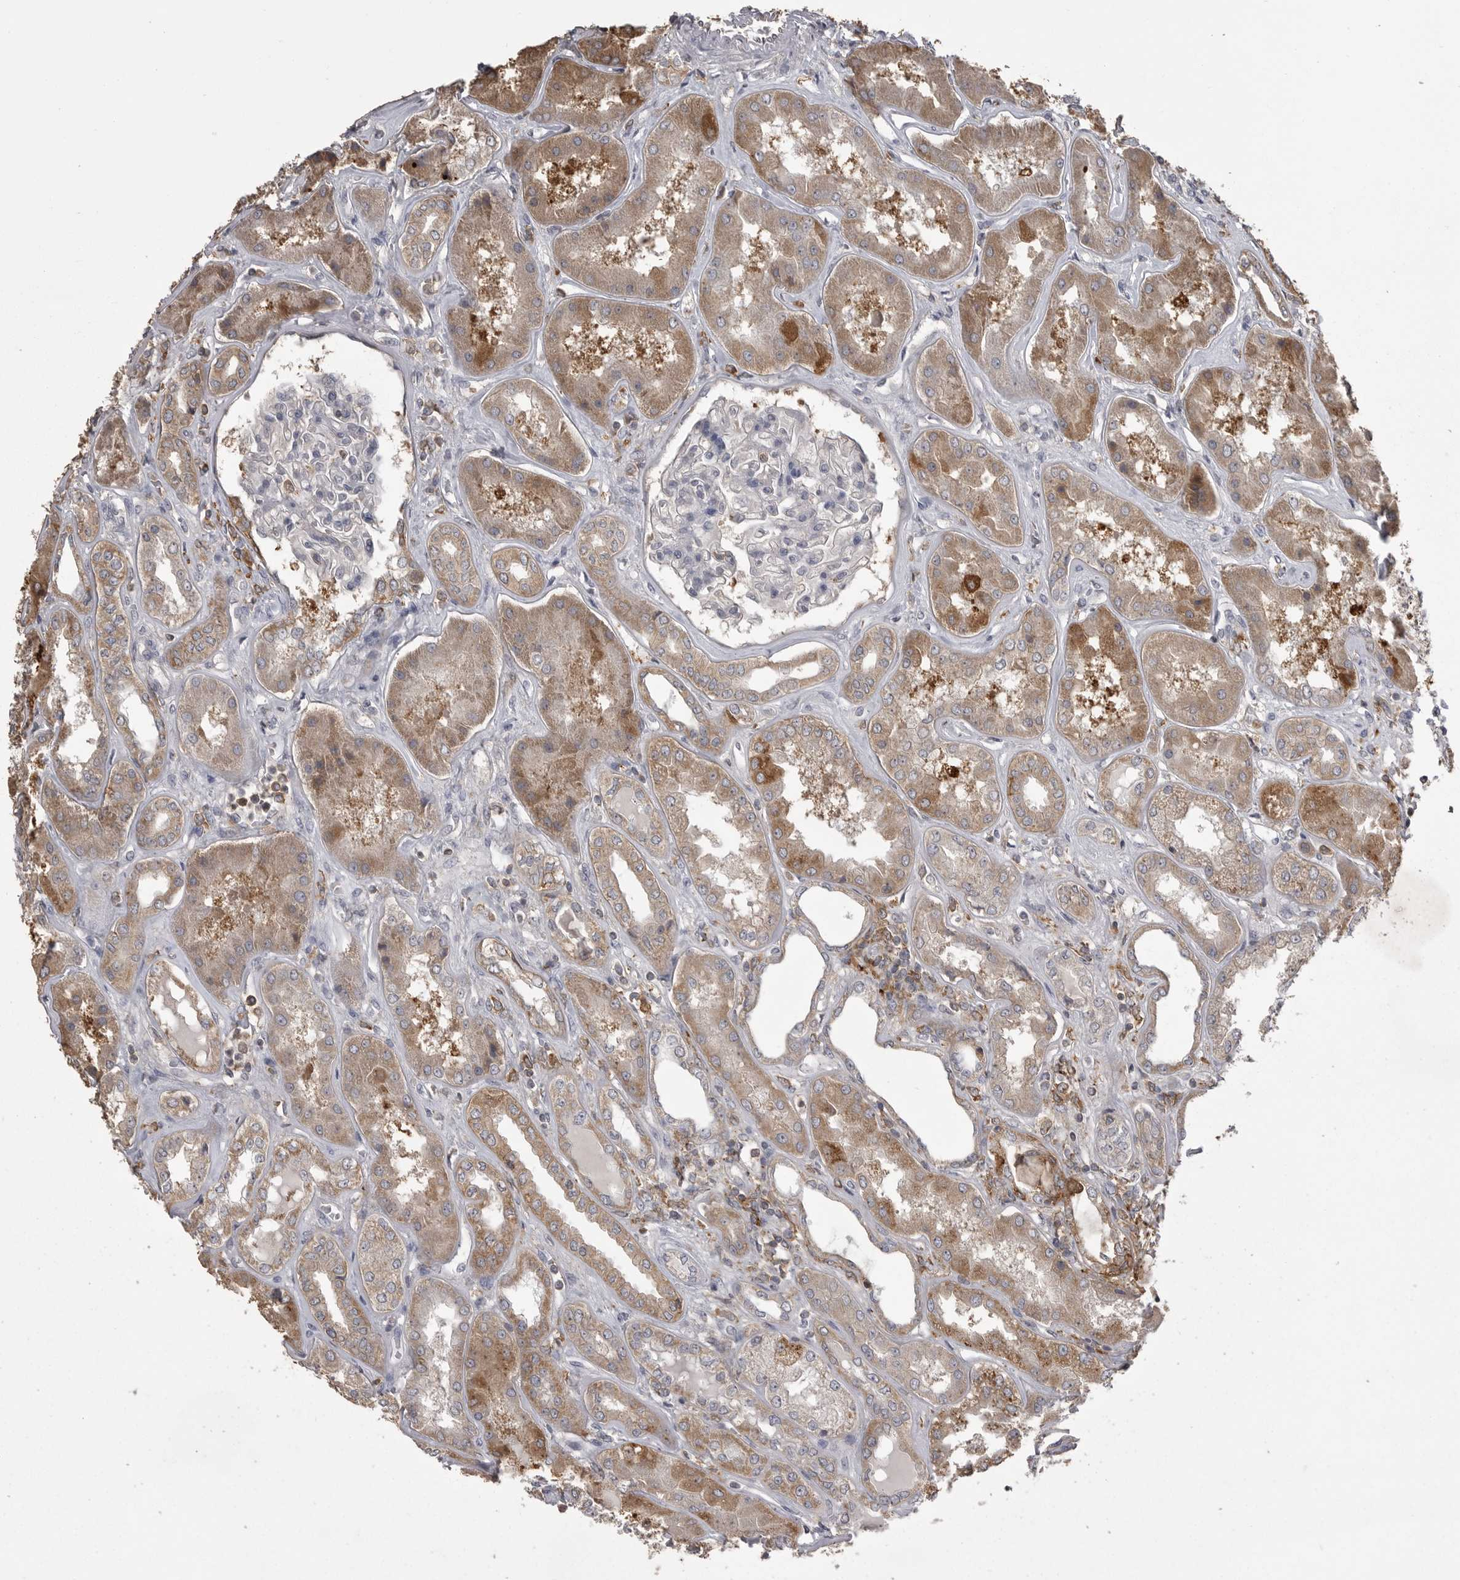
{"staining": {"intensity": "negative", "quantity": "none", "location": "none"}, "tissue": "kidney", "cell_type": "Cells in glomeruli", "image_type": "normal", "snomed": [{"axis": "morphology", "description": "Normal tissue, NOS"}, {"axis": "topography", "description": "Kidney"}], "caption": "Micrograph shows no significant protein staining in cells in glomeruli of unremarkable kidney. (Brightfield microscopy of DAB immunohistochemistry (IHC) at high magnification).", "gene": "CMTM6", "patient": {"sex": "female", "age": 56}}